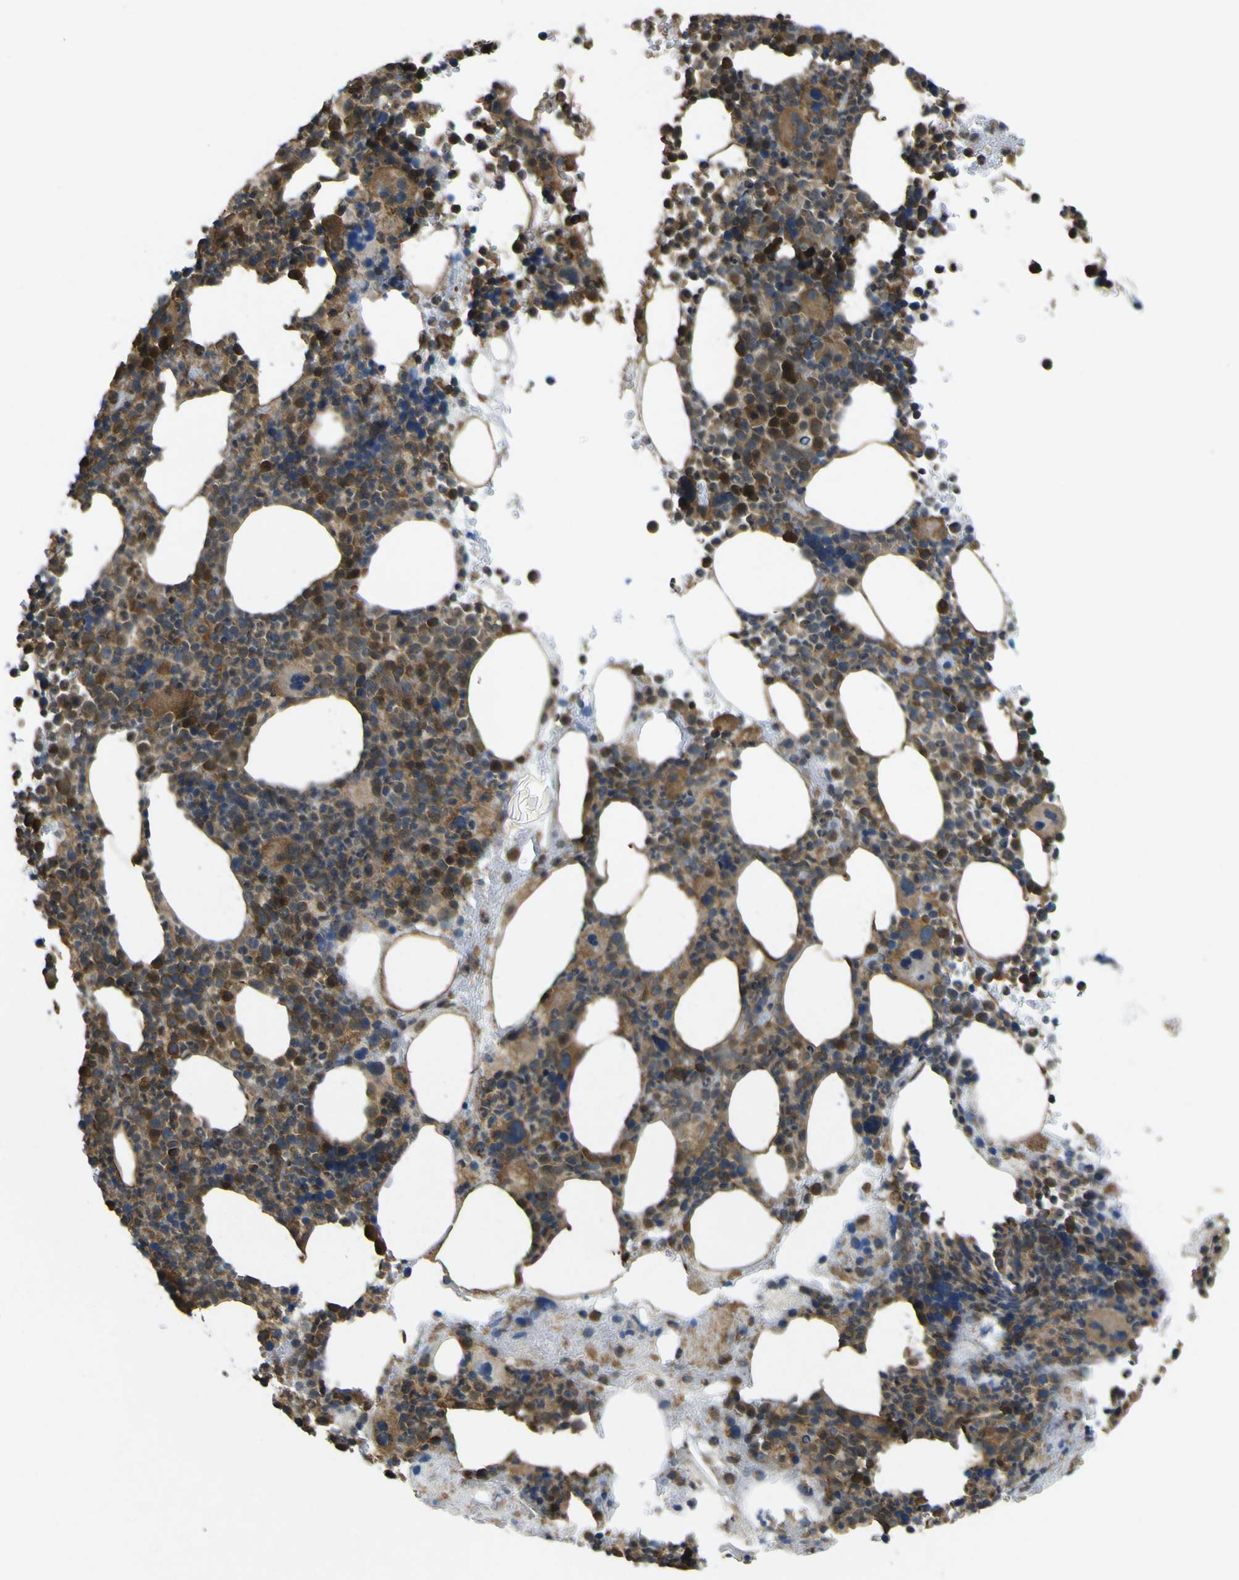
{"staining": {"intensity": "moderate", "quantity": ">75%", "location": "cytoplasmic/membranous"}, "tissue": "bone marrow", "cell_type": "Hematopoietic cells", "image_type": "normal", "snomed": [{"axis": "morphology", "description": "Normal tissue, NOS"}, {"axis": "morphology", "description": "Inflammation, NOS"}, {"axis": "topography", "description": "Bone marrow"}], "caption": "Approximately >75% of hematopoietic cells in benign human bone marrow display moderate cytoplasmic/membranous protein positivity as visualized by brown immunohistochemical staining.", "gene": "YWHAG", "patient": {"sex": "male", "age": 73}}